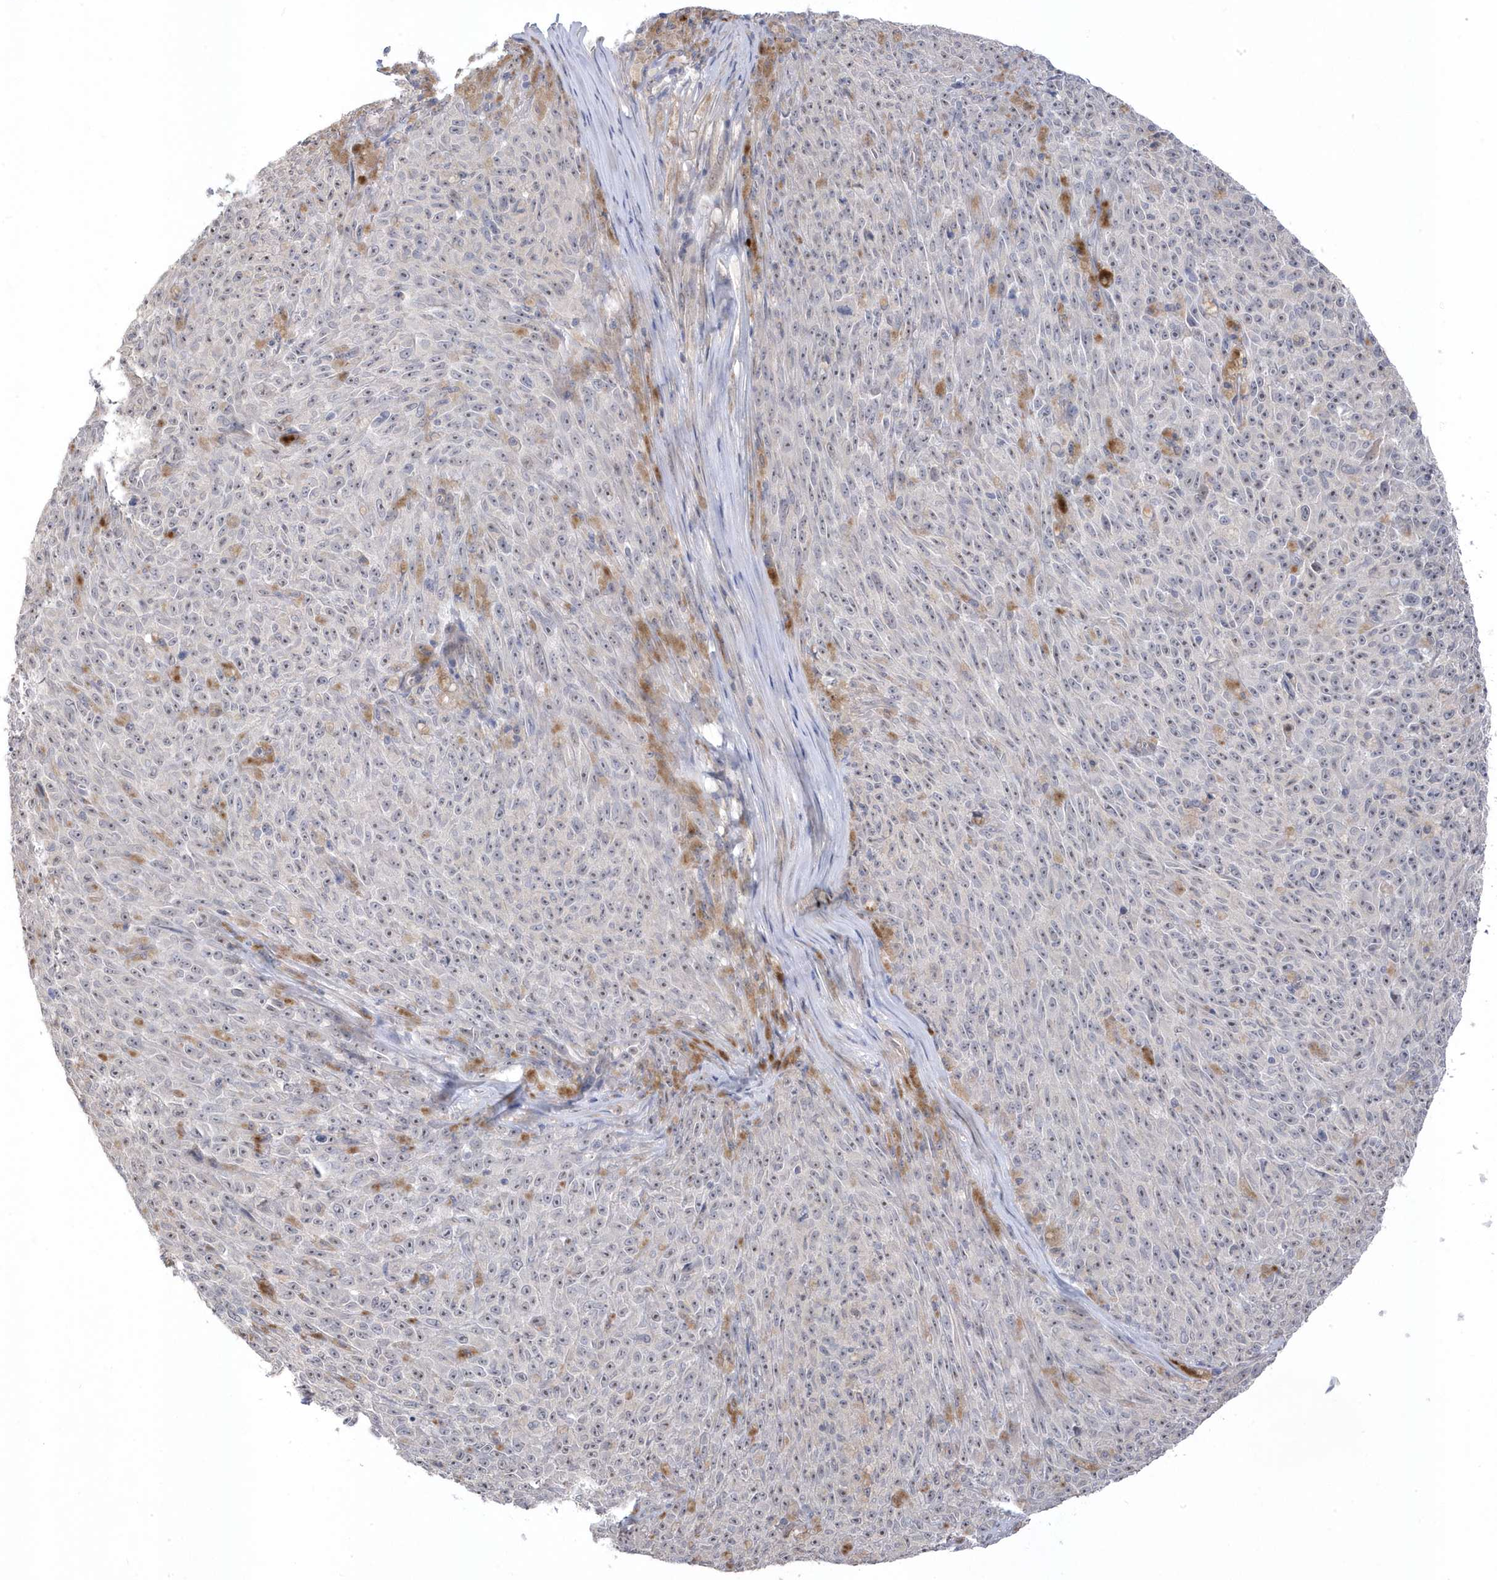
{"staining": {"intensity": "negative", "quantity": "none", "location": "none"}, "tissue": "melanoma", "cell_type": "Tumor cells", "image_type": "cancer", "snomed": [{"axis": "morphology", "description": "Malignant melanoma, NOS"}, {"axis": "topography", "description": "Skin"}], "caption": "This is a histopathology image of IHC staining of melanoma, which shows no expression in tumor cells.", "gene": "GTPBP6", "patient": {"sex": "female", "age": 82}}